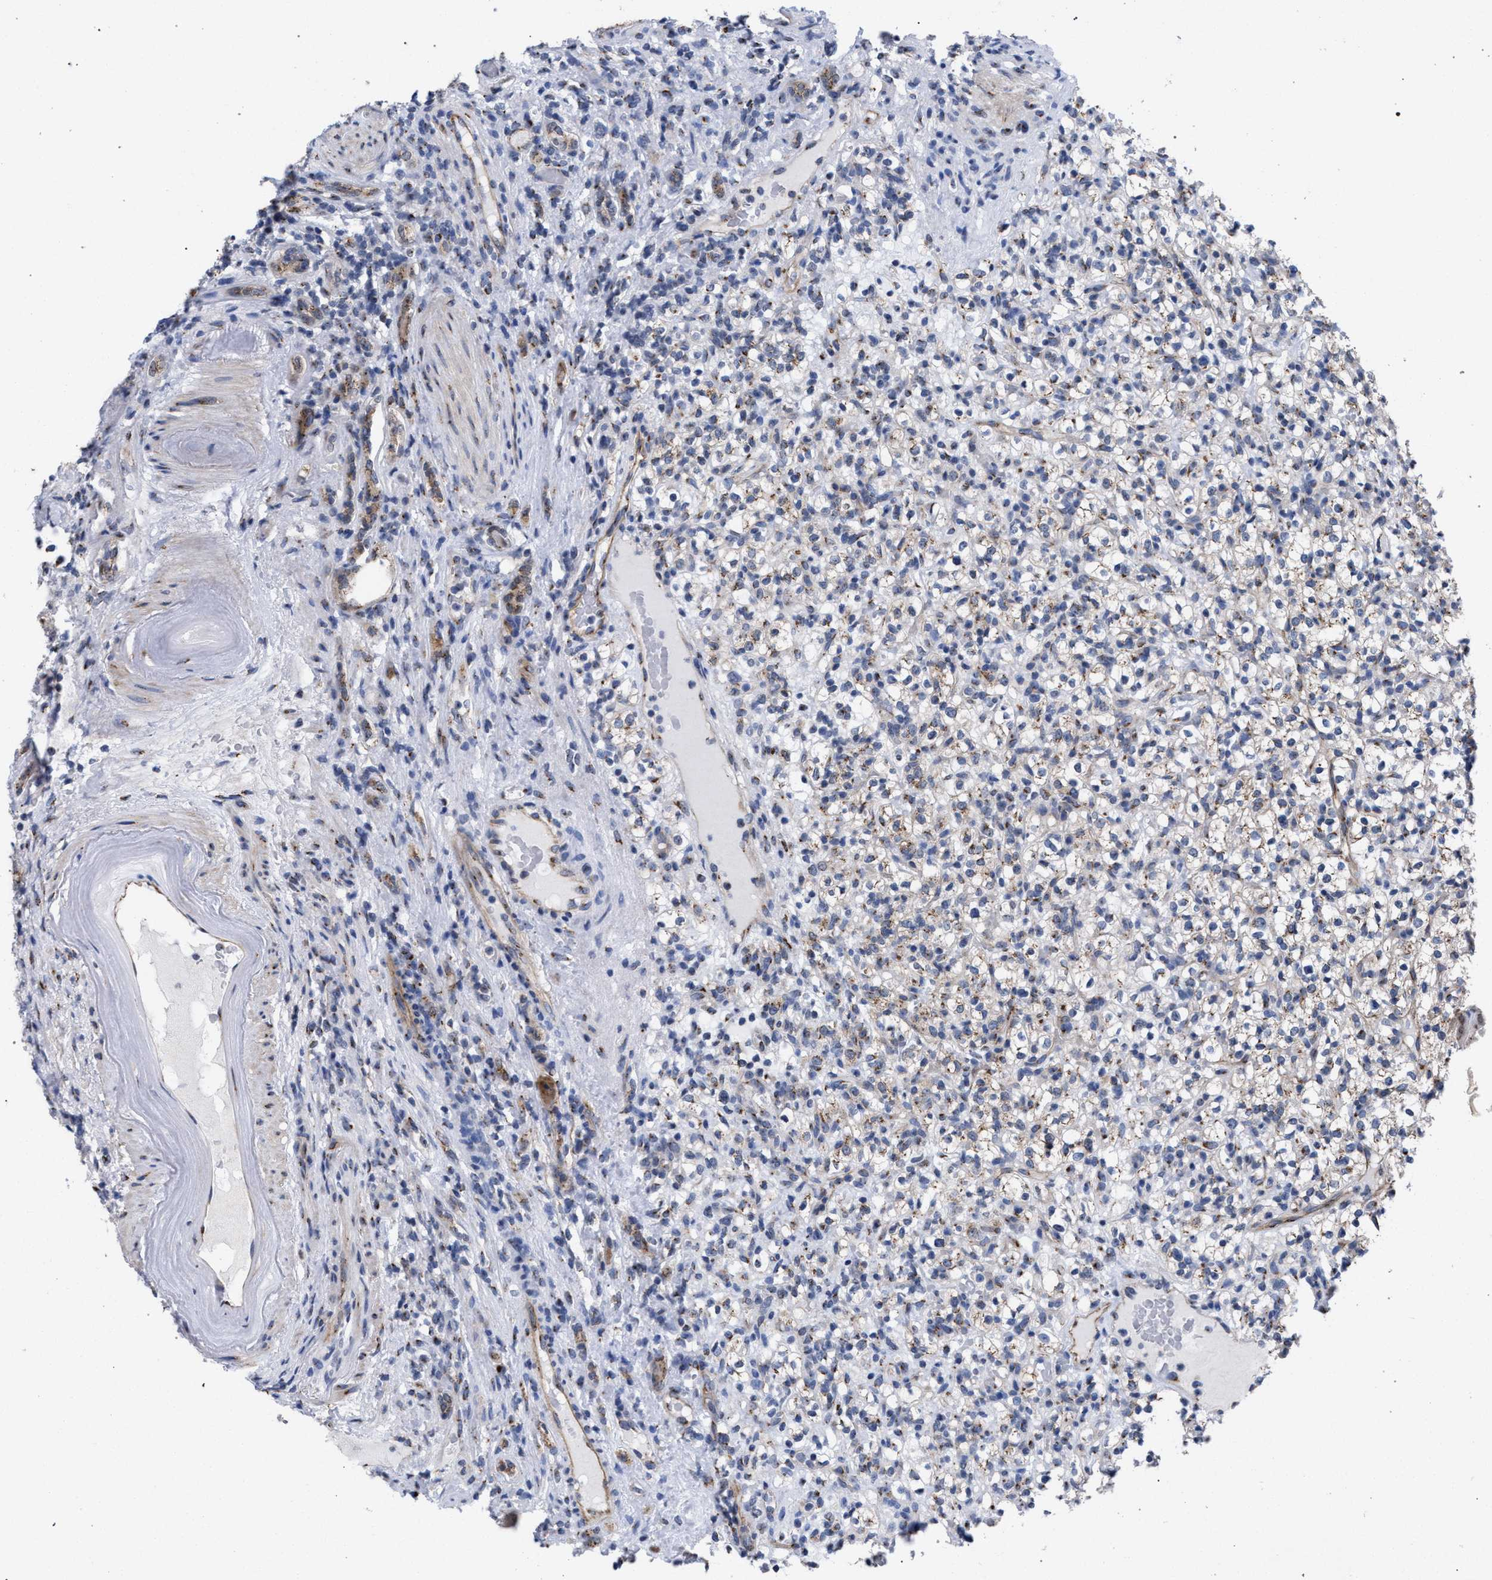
{"staining": {"intensity": "moderate", "quantity": "<25%", "location": "cytoplasmic/membranous"}, "tissue": "renal cancer", "cell_type": "Tumor cells", "image_type": "cancer", "snomed": [{"axis": "morphology", "description": "Normal tissue, NOS"}, {"axis": "morphology", "description": "Adenocarcinoma, NOS"}, {"axis": "topography", "description": "Kidney"}], "caption": "A brown stain shows moderate cytoplasmic/membranous positivity of a protein in renal cancer (adenocarcinoma) tumor cells.", "gene": "GOLGA2", "patient": {"sex": "female", "age": 72}}